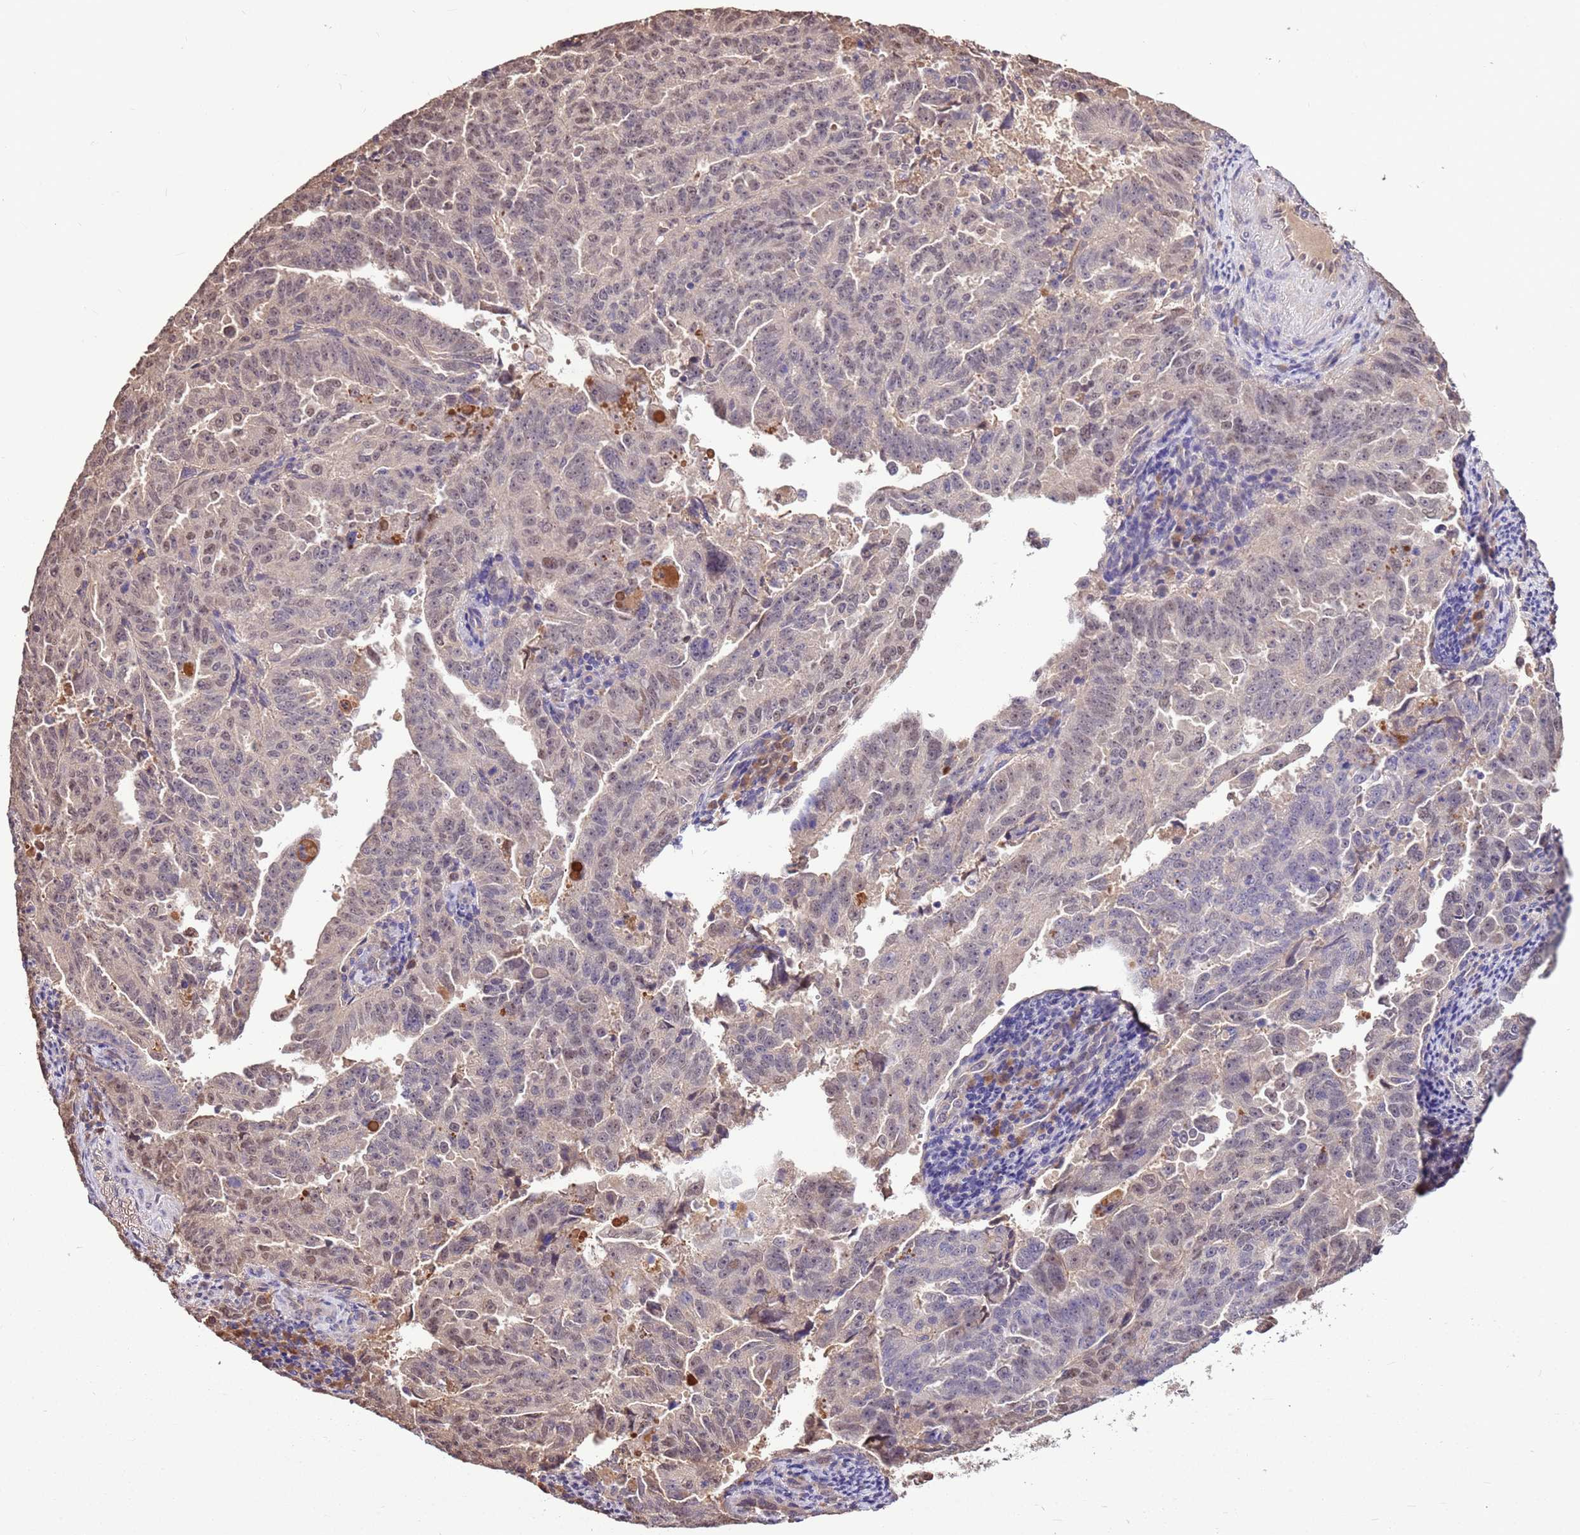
{"staining": {"intensity": "weak", "quantity": "<25%", "location": "nuclear"}, "tissue": "endometrial cancer", "cell_type": "Tumor cells", "image_type": "cancer", "snomed": [{"axis": "morphology", "description": "Adenocarcinoma, NOS"}, {"axis": "topography", "description": "Endometrium"}], "caption": "Endometrial cancer was stained to show a protein in brown. There is no significant staining in tumor cells.", "gene": "BBS5", "patient": {"sex": "female", "age": 65}}